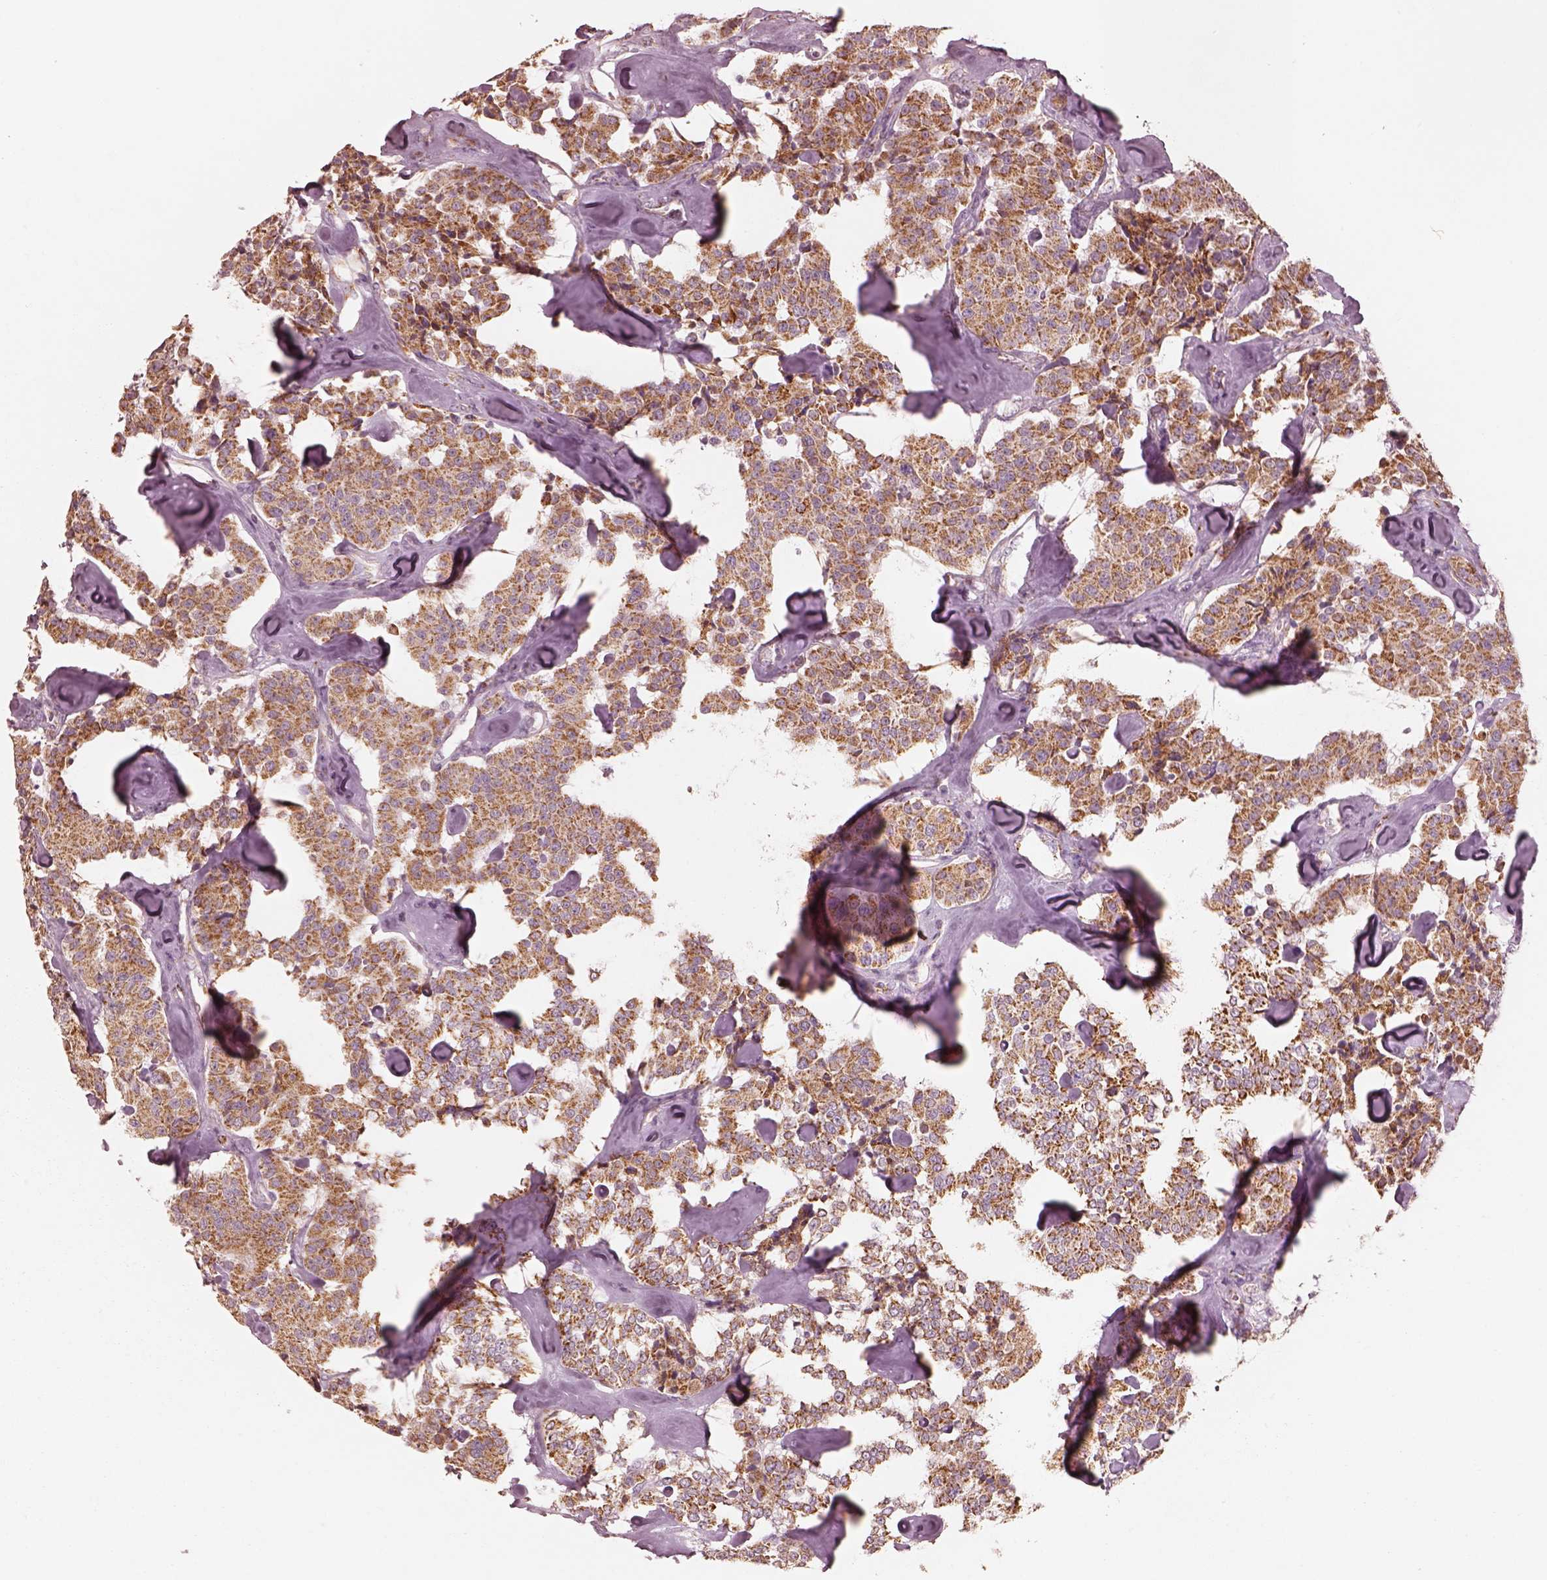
{"staining": {"intensity": "moderate", "quantity": ">75%", "location": "cytoplasmic/membranous"}, "tissue": "carcinoid", "cell_type": "Tumor cells", "image_type": "cancer", "snomed": [{"axis": "morphology", "description": "Carcinoid, malignant, NOS"}, {"axis": "topography", "description": "Pancreas"}], "caption": "This micrograph displays carcinoid (malignant) stained with IHC to label a protein in brown. The cytoplasmic/membranous of tumor cells show moderate positivity for the protein. Nuclei are counter-stained blue.", "gene": "ENTPD6", "patient": {"sex": "male", "age": 41}}